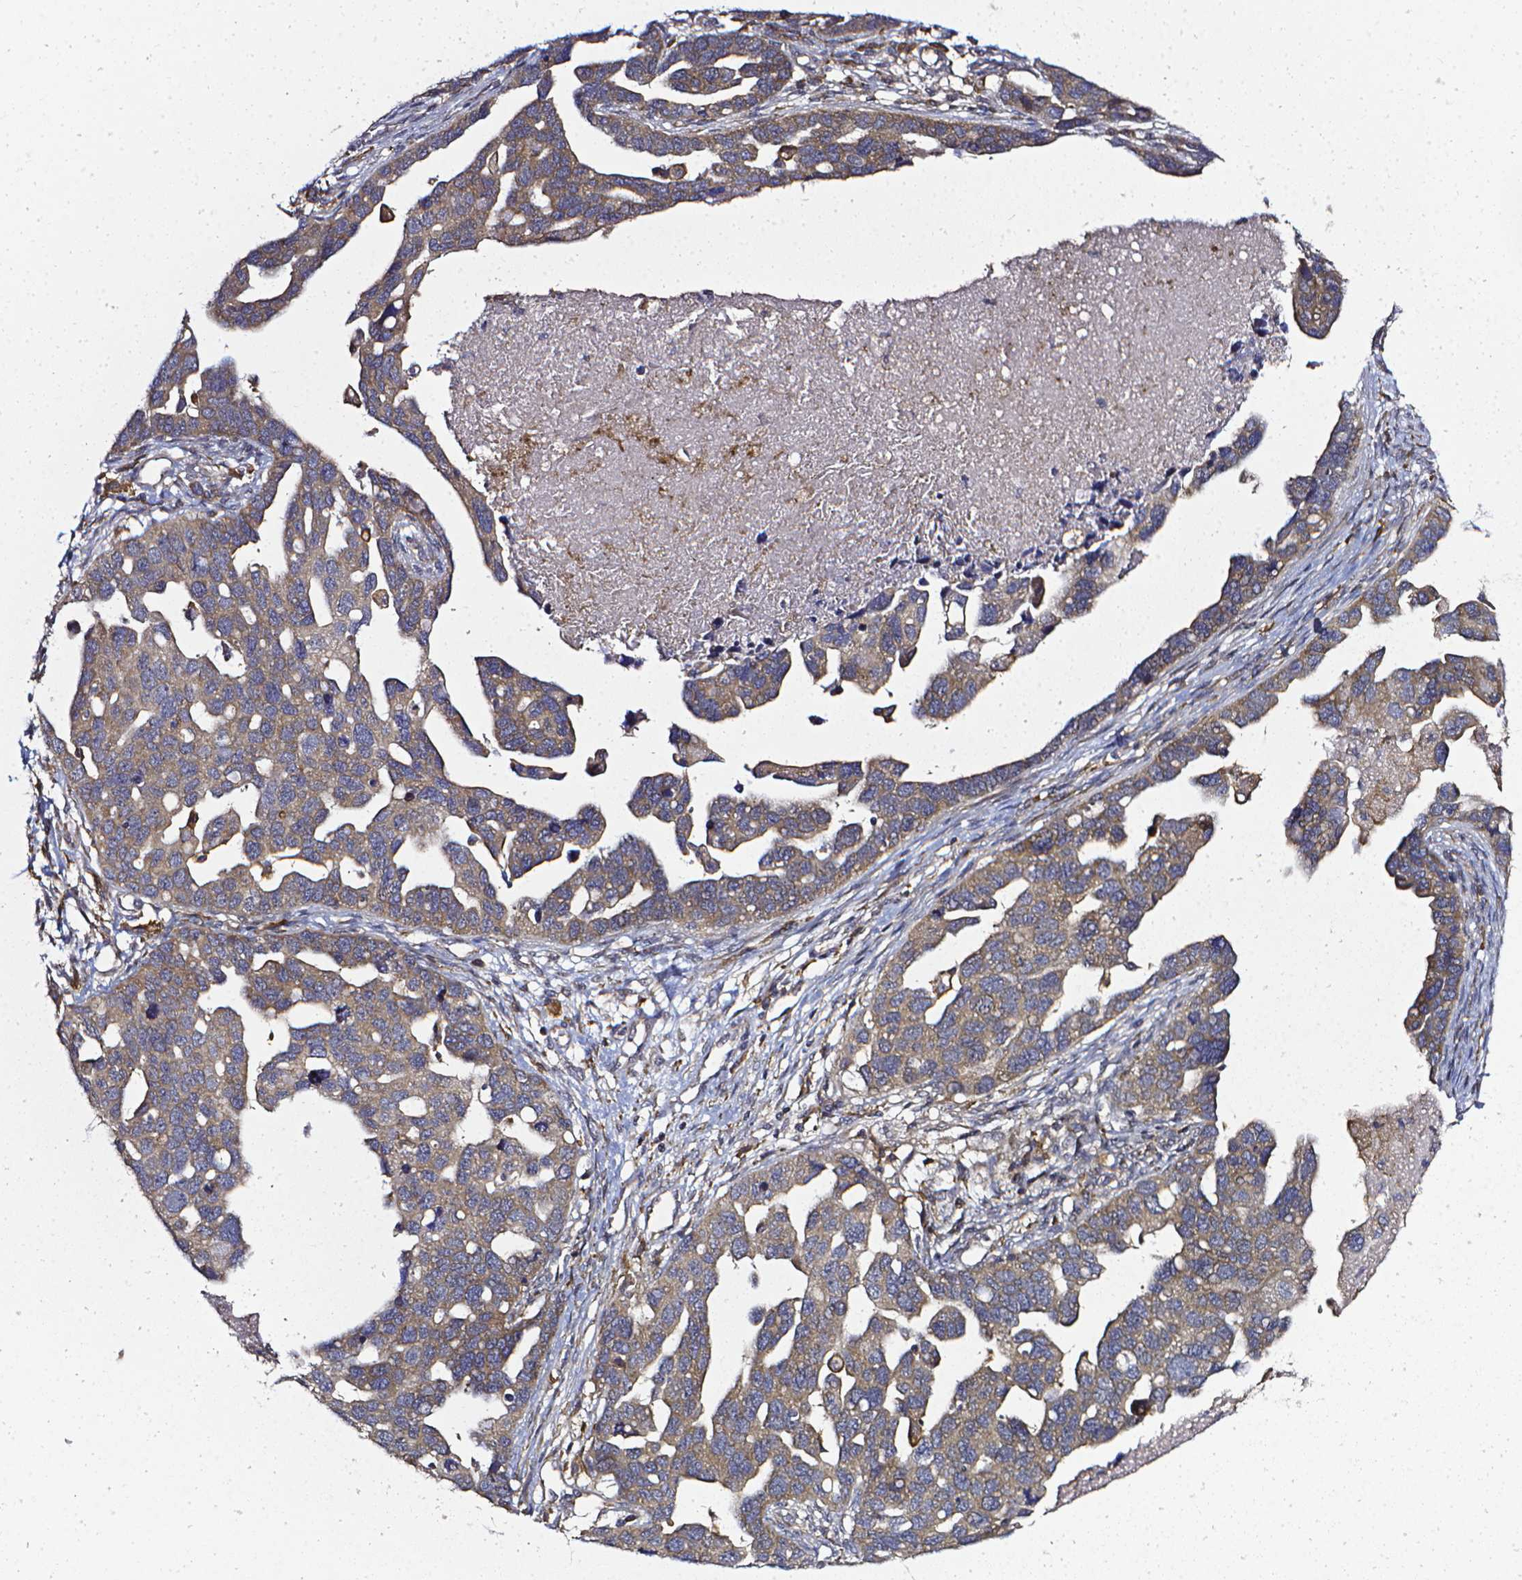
{"staining": {"intensity": "weak", "quantity": ">75%", "location": "cytoplasmic/membranous"}, "tissue": "ovarian cancer", "cell_type": "Tumor cells", "image_type": "cancer", "snomed": [{"axis": "morphology", "description": "Cystadenocarcinoma, serous, NOS"}, {"axis": "topography", "description": "Ovary"}], "caption": "Immunohistochemistry (IHC) (DAB) staining of human ovarian cancer (serous cystadenocarcinoma) demonstrates weak cytoplasmic/membranous protein positivity in about >75% of tumor cells.", "gene": "PRAG1", "patient": {"sex": "female", "age": 54}}